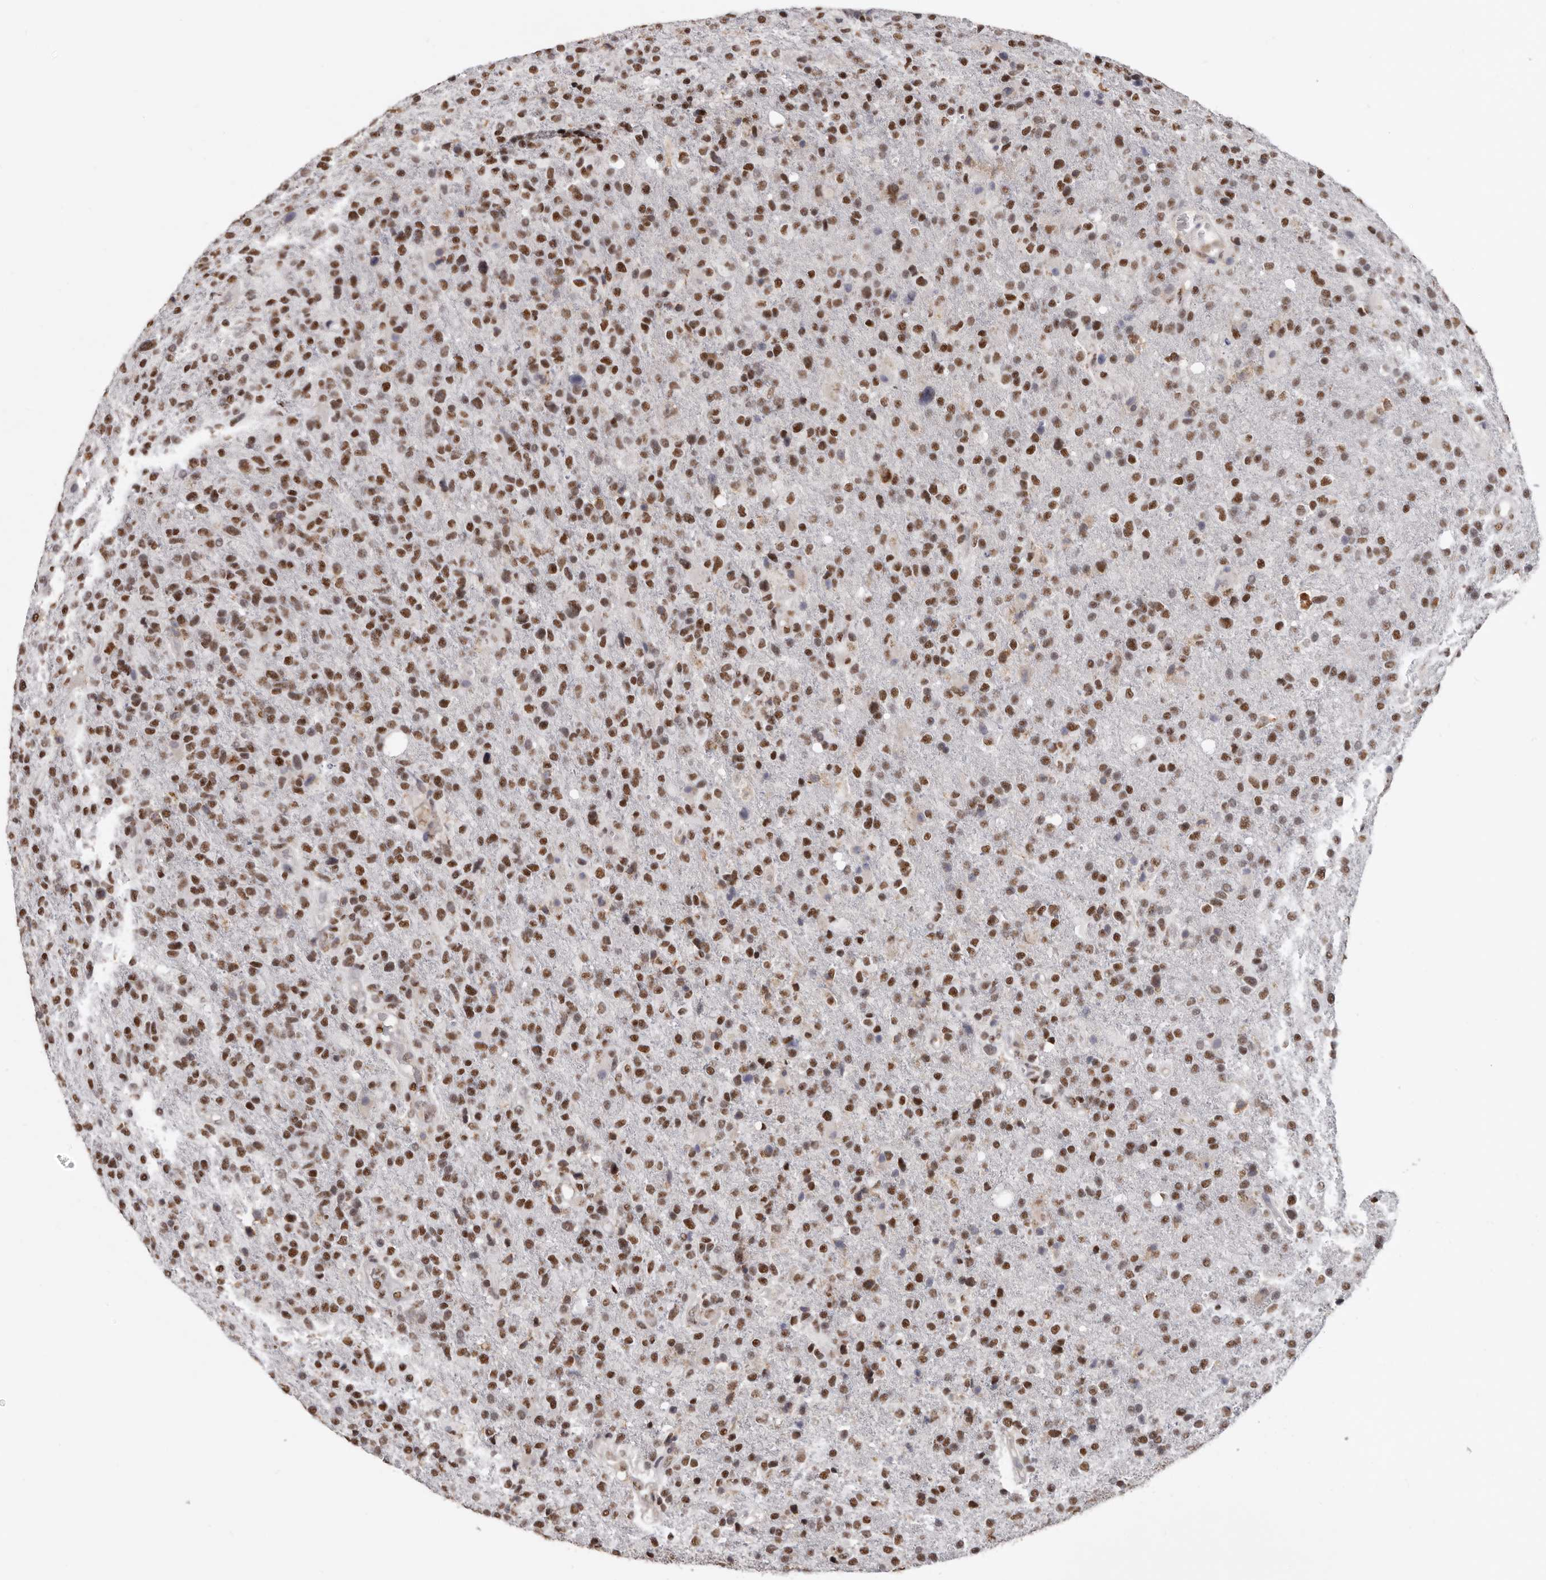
{"staining": {"intensity": "moderate", "quantity": ">75%", "location": "nuclear"}, "tissue": "glioma", "cell_type": "Tumor cells", "image_type": "cancer", "snomed": [{"axis": "morphology", "description": "Glioma, malignant, High grade"}, {"axis": "topography", "description": "Brain"}], "caption": "Malignant glioma (high-grade) tissue shows moderate nuclear positivity in approximately >75% of tumor cells", "gene": "SCAF4", "patient": {"sex": "male", "age": 72}}